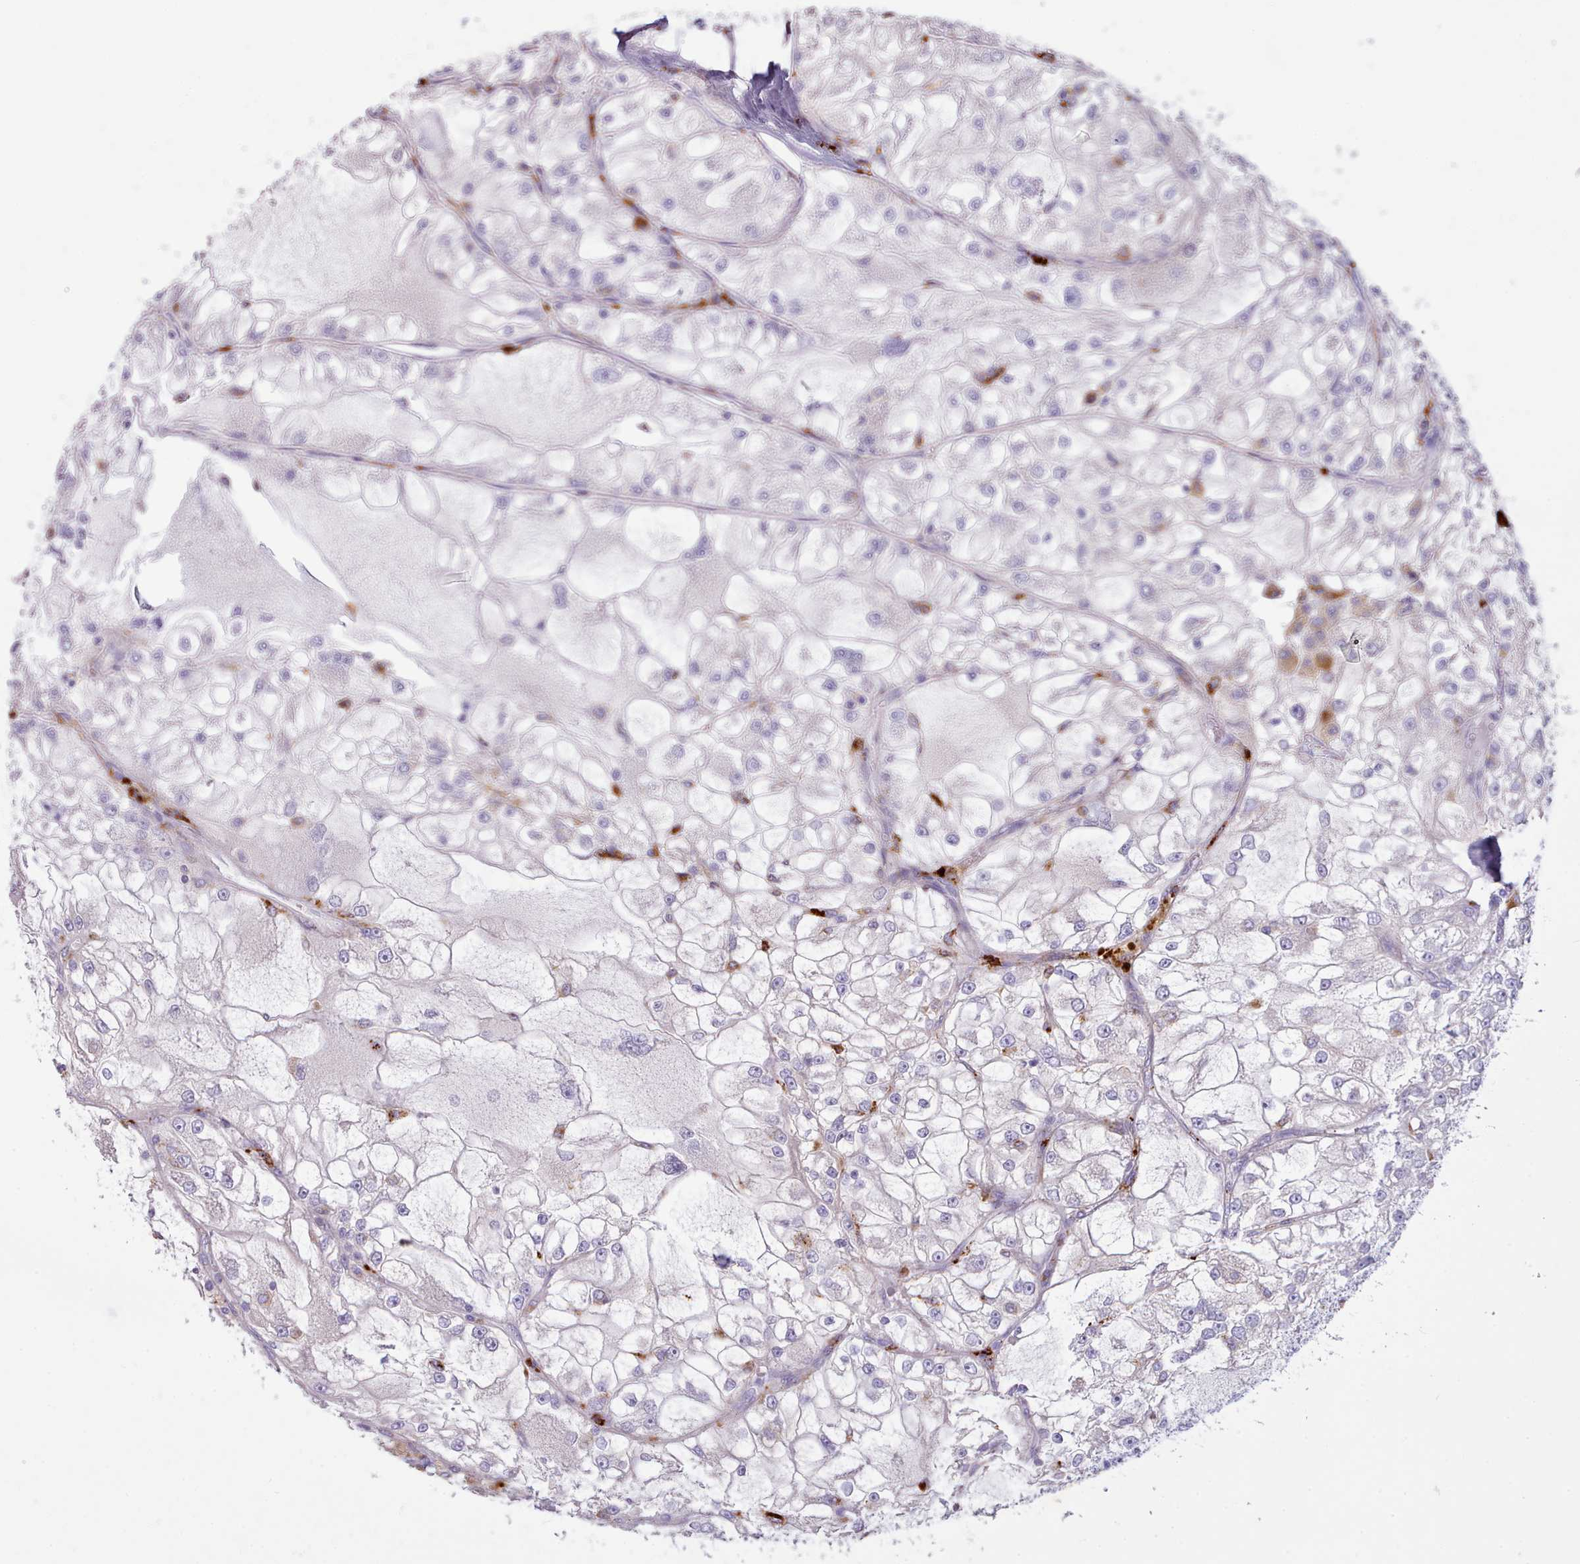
{"staining": {"intensity": "negative", "quantity": "none", "location": "none"}, "tissue": "renal cancer", "cell_type": "Tumor cells", "image_type": "cancer", "snomed": [{"axis": "morphology", "description": "Adenocarcinoma, NOS"}, {"axis": "topography", "description": "Kidney"}], "caption": "A micrograph of human renal cancer (adenocarcinoma) is negative for staining in tumor cells.", "gene": "GAA", "patient": {"sex": "female", "age": 72}}